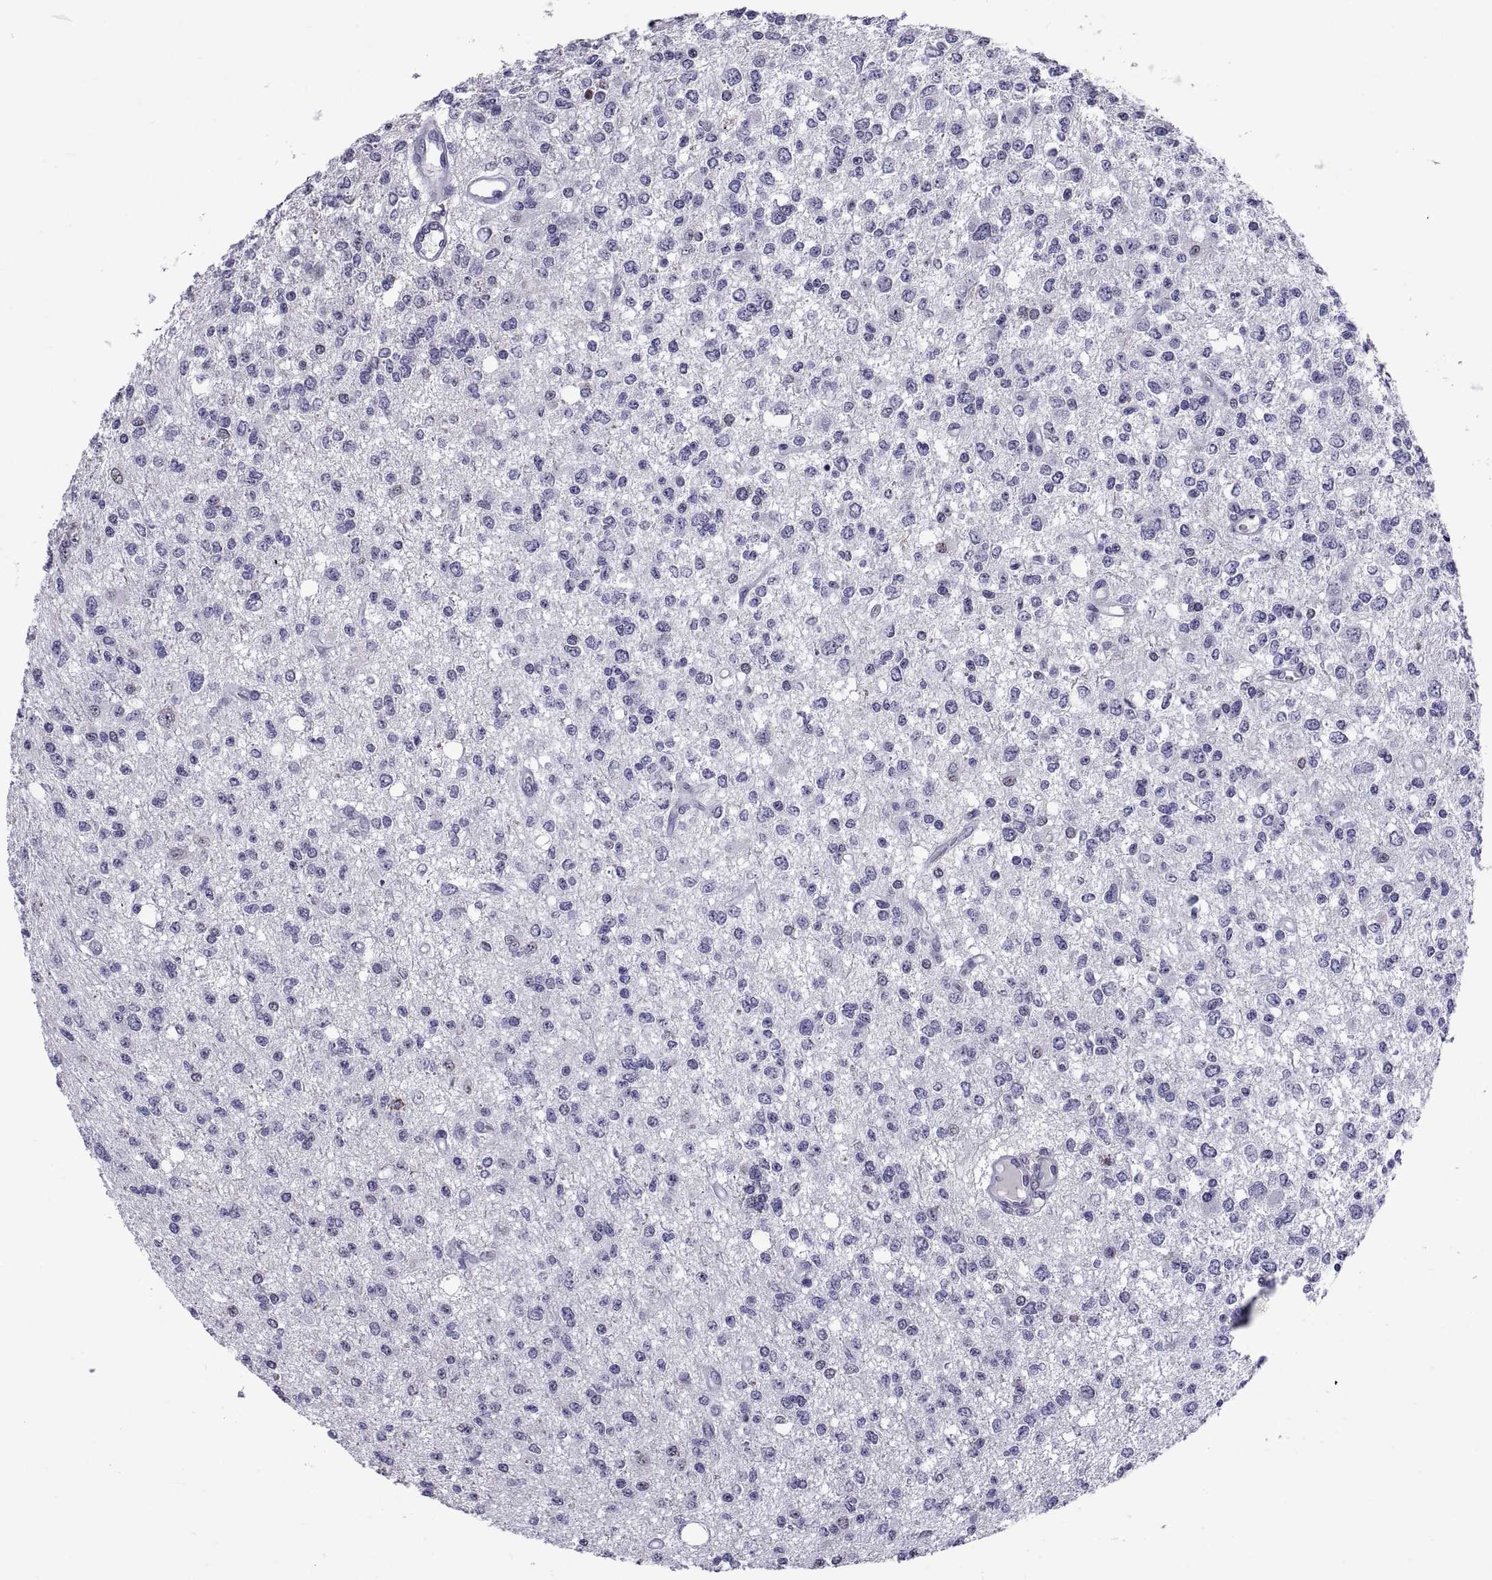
{"staining": {"intensity": "negative", "quantity": "none", "location": "none"}, "tissue": "glioma", "cell_type": "Tumor cells", "image_type": "cancer", "snomed": [{"axis": "morphology", "description": "Glioma, malignant, Low grade"}, {"axis": "topography", "description": "Brain"}], "caption": "An immunohistochemistry (IHC) histopathology image of glioma is shown. There is no staining in tumor cells of glioma.", "gene": "TGFBR3L", "patient": {"sex": "male", "age": 67}}